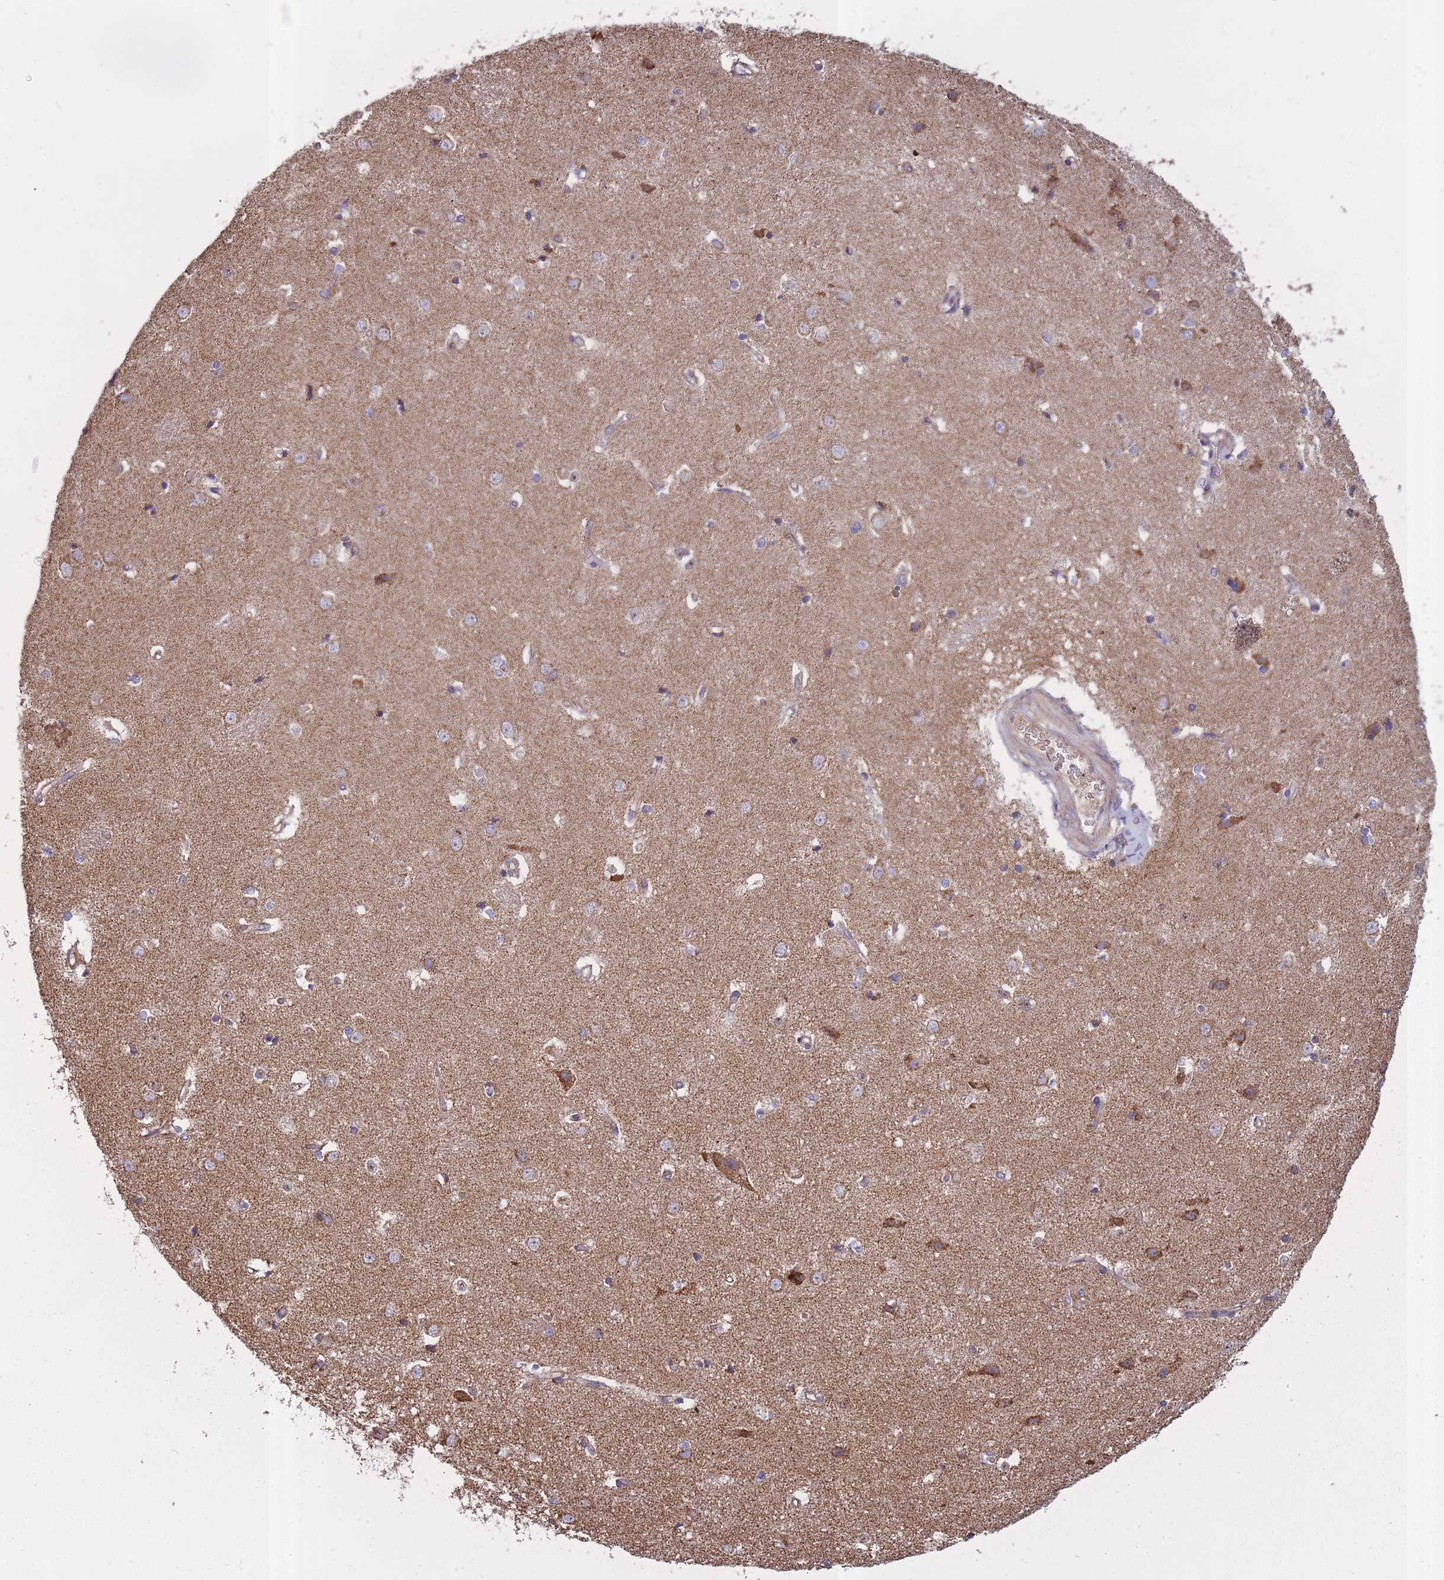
{"staining": {"intensity": "moderate", "quantity": "<25%", "location": "cytoplasmic/membranous"}, "tissue": "caudate", "cell_type": "Glial cells", "image_type": "normal", "snomed": [{"axis": "morphology", "description": "Normal tissue, NOS"}, {"axis": "topography", "description": "Lateral ventricle wall"}], "caption": "Immunohistochemistry (IHC) photomicrograph of unremarkable caudate stained for a protein (brown), which demonstrates low levels of moderate cytoplasmic/membranous staining in approximately <25% of glial cells.", "gene": "KAT2A", "patient": {"sex": "male", "age": 37}}